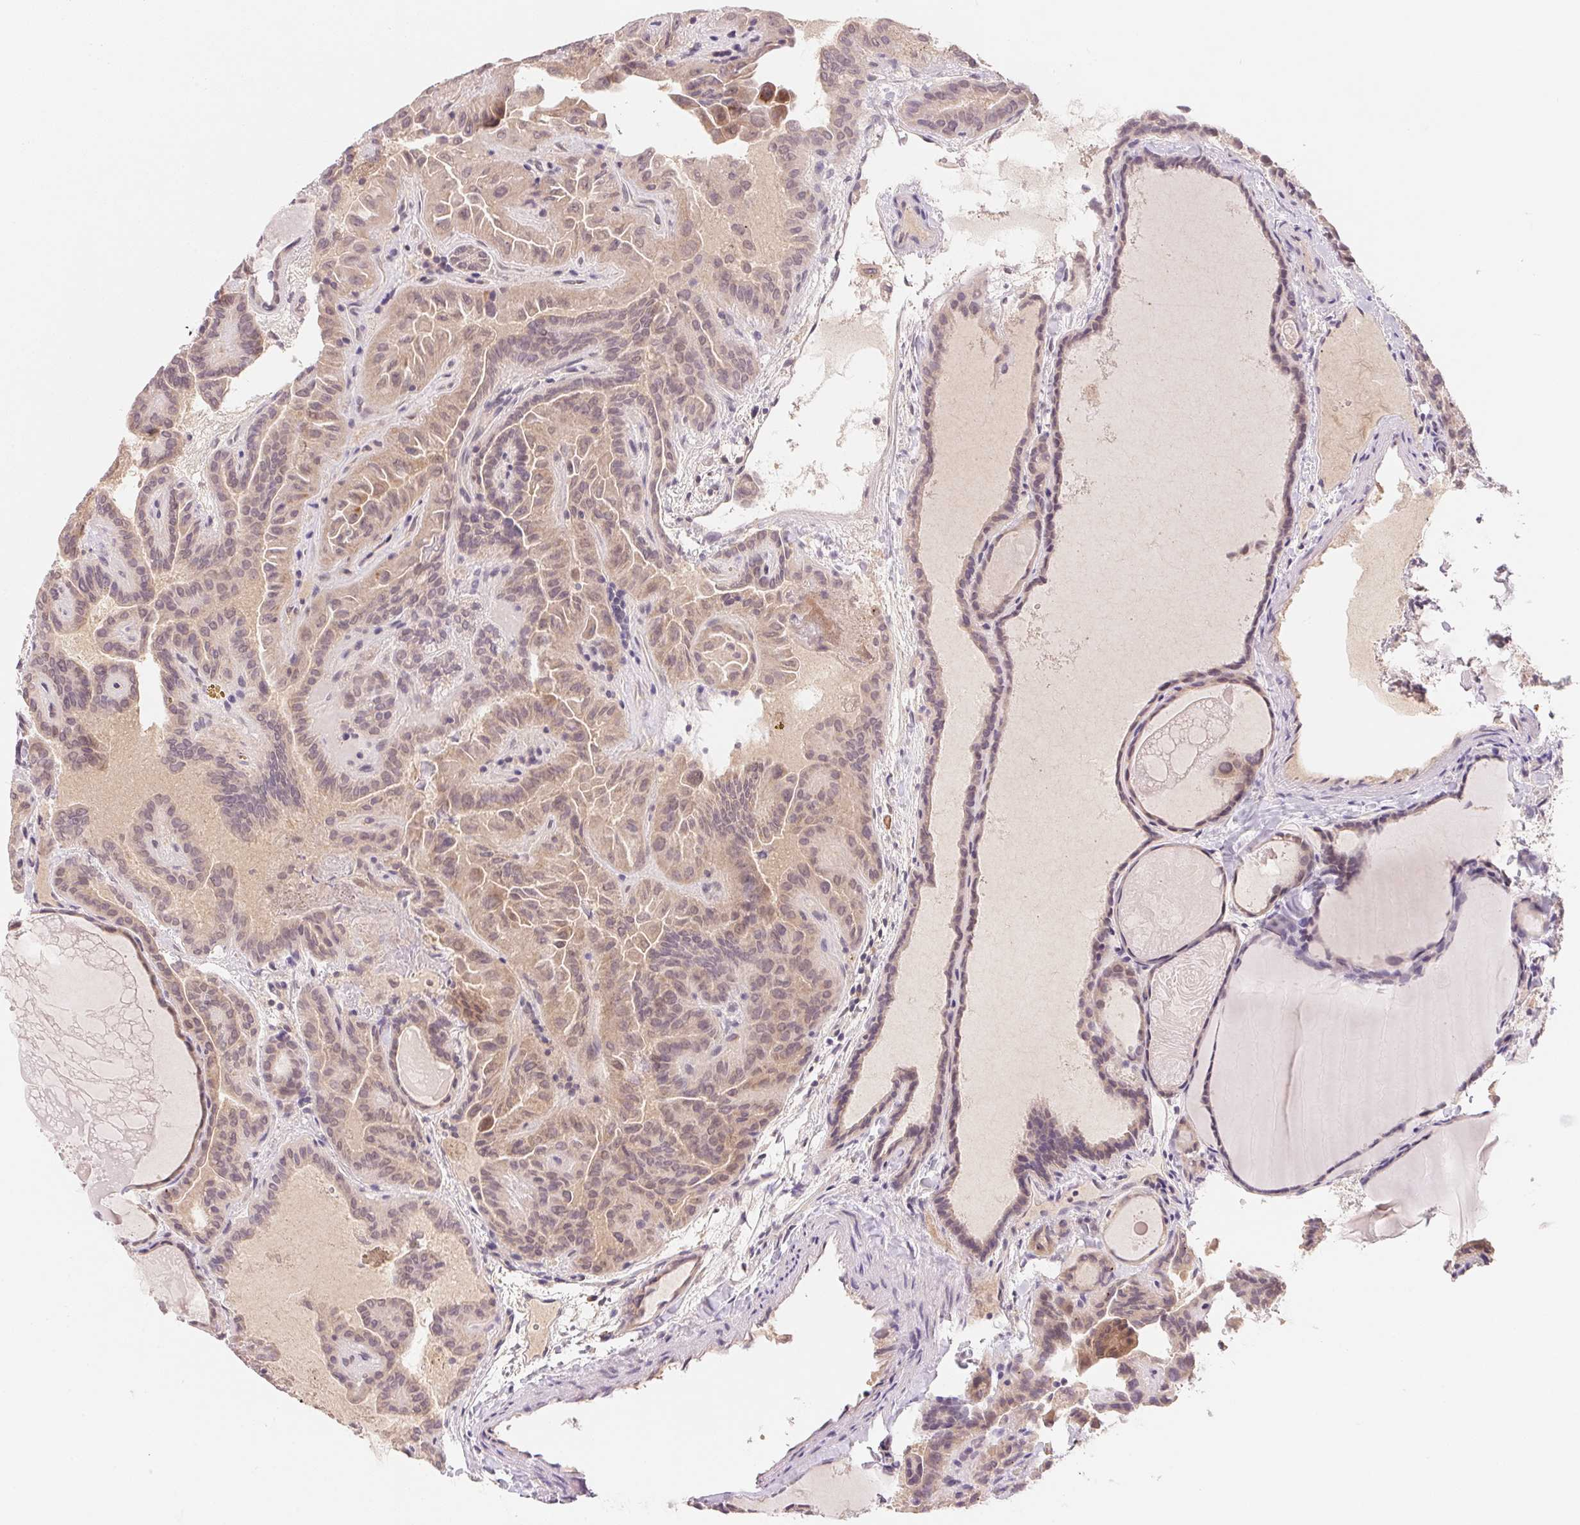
{"staining": {"intensity": "weak", "quantity": "25%-75%", "location": "cytoplasmic/membranous"}, "tissue": "thyroid cancer", "cell_type": "Tumor cells", "image_type": "cancer", "snomed": [{"axis": "morphology", "description": "Papillary adenocarcinoma, NOS"}, {"axis": "topography", "description": "Thyroid gland"}], "caption": "Immunohistochemical staining of human thyroid cancer demonstrates low levels of weak cytoplasmic/membranous protein positivity in about 25%-75% of tumor cells. Using DAB (3,3'-diaminobenzidine) (brown) and hematoxylin (blue) stains, captured at high magnification using brightfield microscopy.", "gene": "BNIP5", "patient": {"sex": "female", "age": 46}}